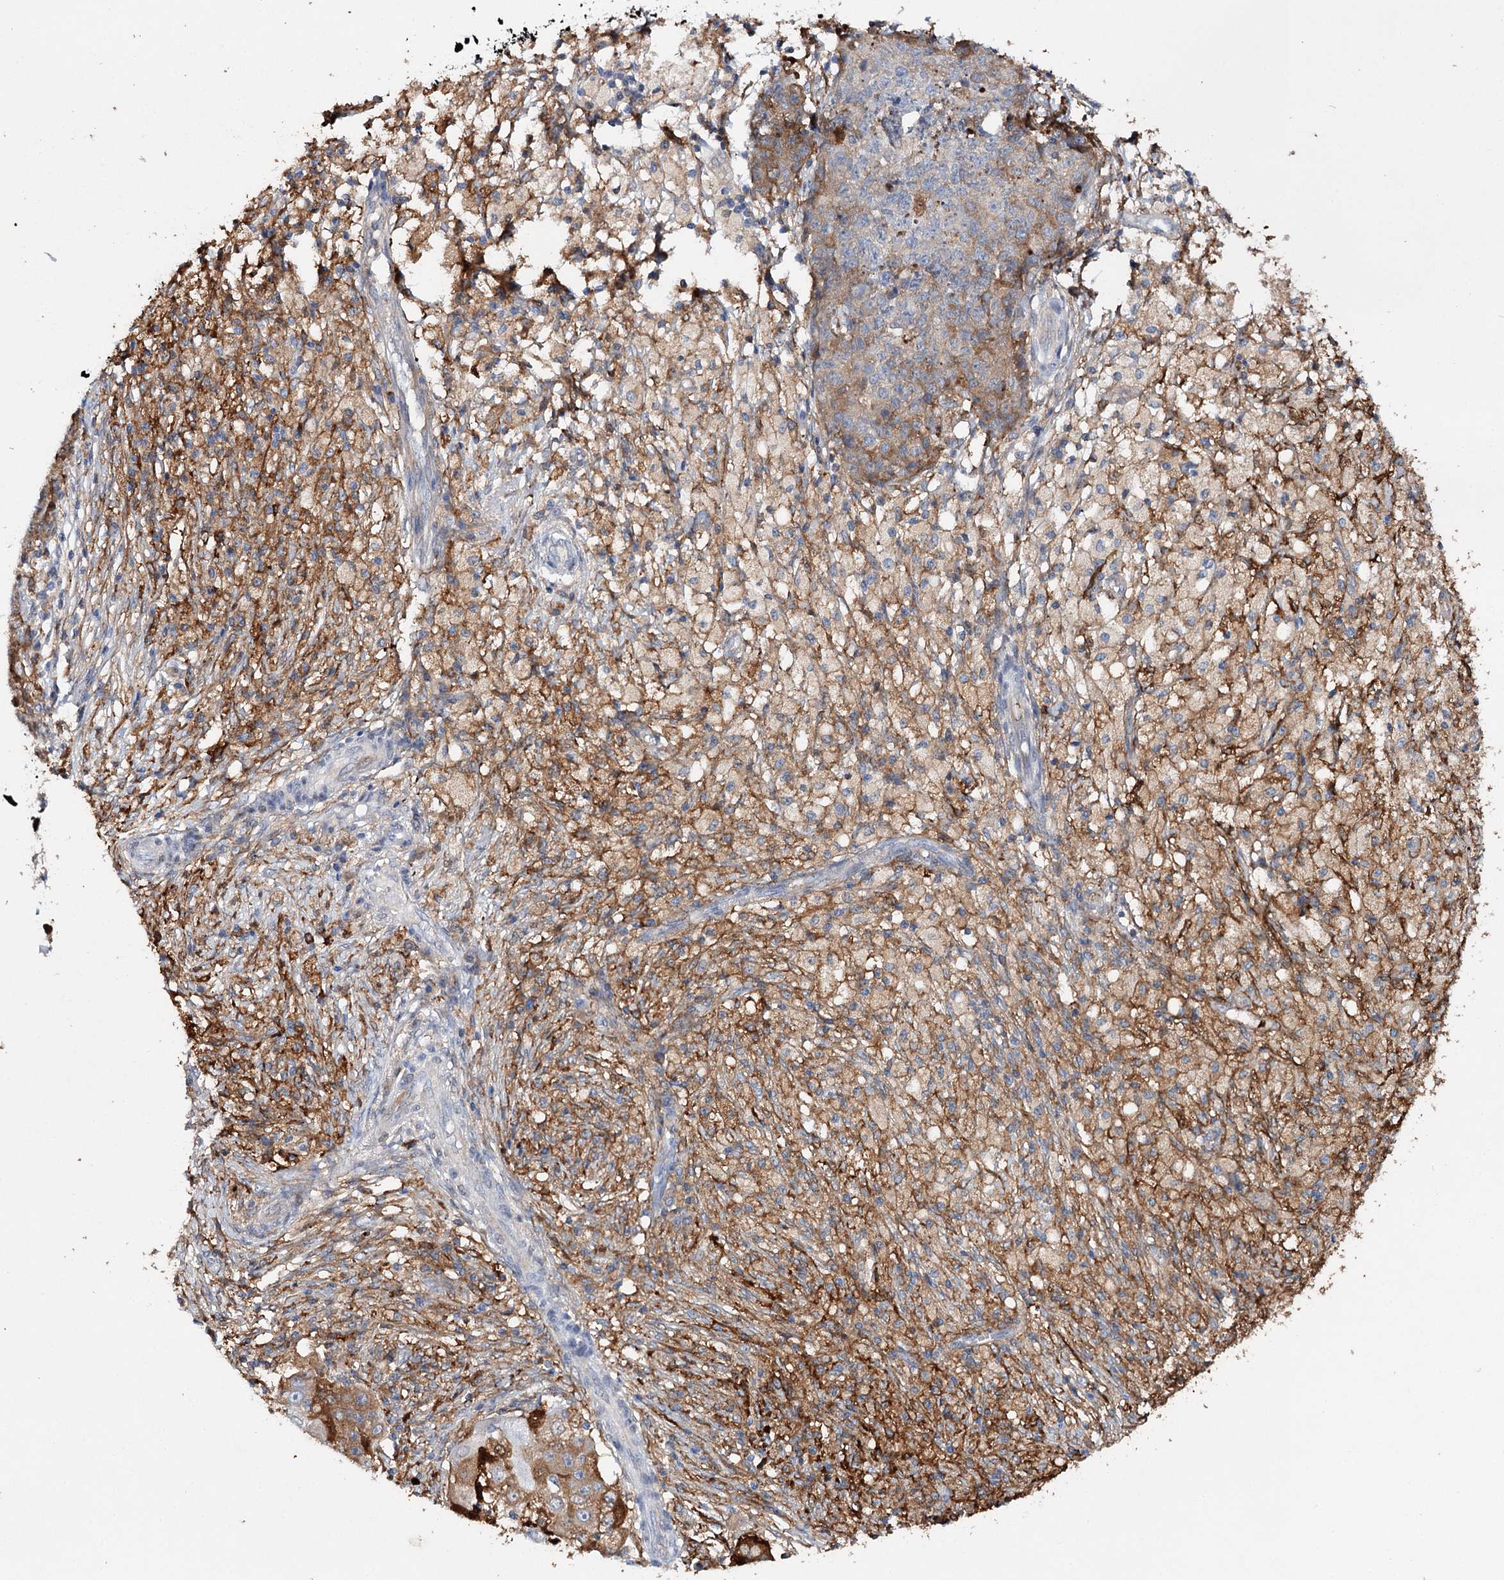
{"staining": {"intensity": "moderate", "quantity": "25%-75%", "location": "cytoplasmic/membranous"}, "tissue": "ovarian cancer", "cell_type": "Tumor cells", "image_type": "cancer", "snomed": [{"axis": "morphology", "description": "Carcinoma, endometroid"}, {"axis": "topography", "description": "Ovary"}], "caption": "Protein analysis of ovarian cancer (endometroid carcinoma) tissue displays moderate cytoplasmic/membranous expression in about 25%-75% of tumor cells.", "gene": "CFAP46", "patient": {"sex": "female", "age": 42}}